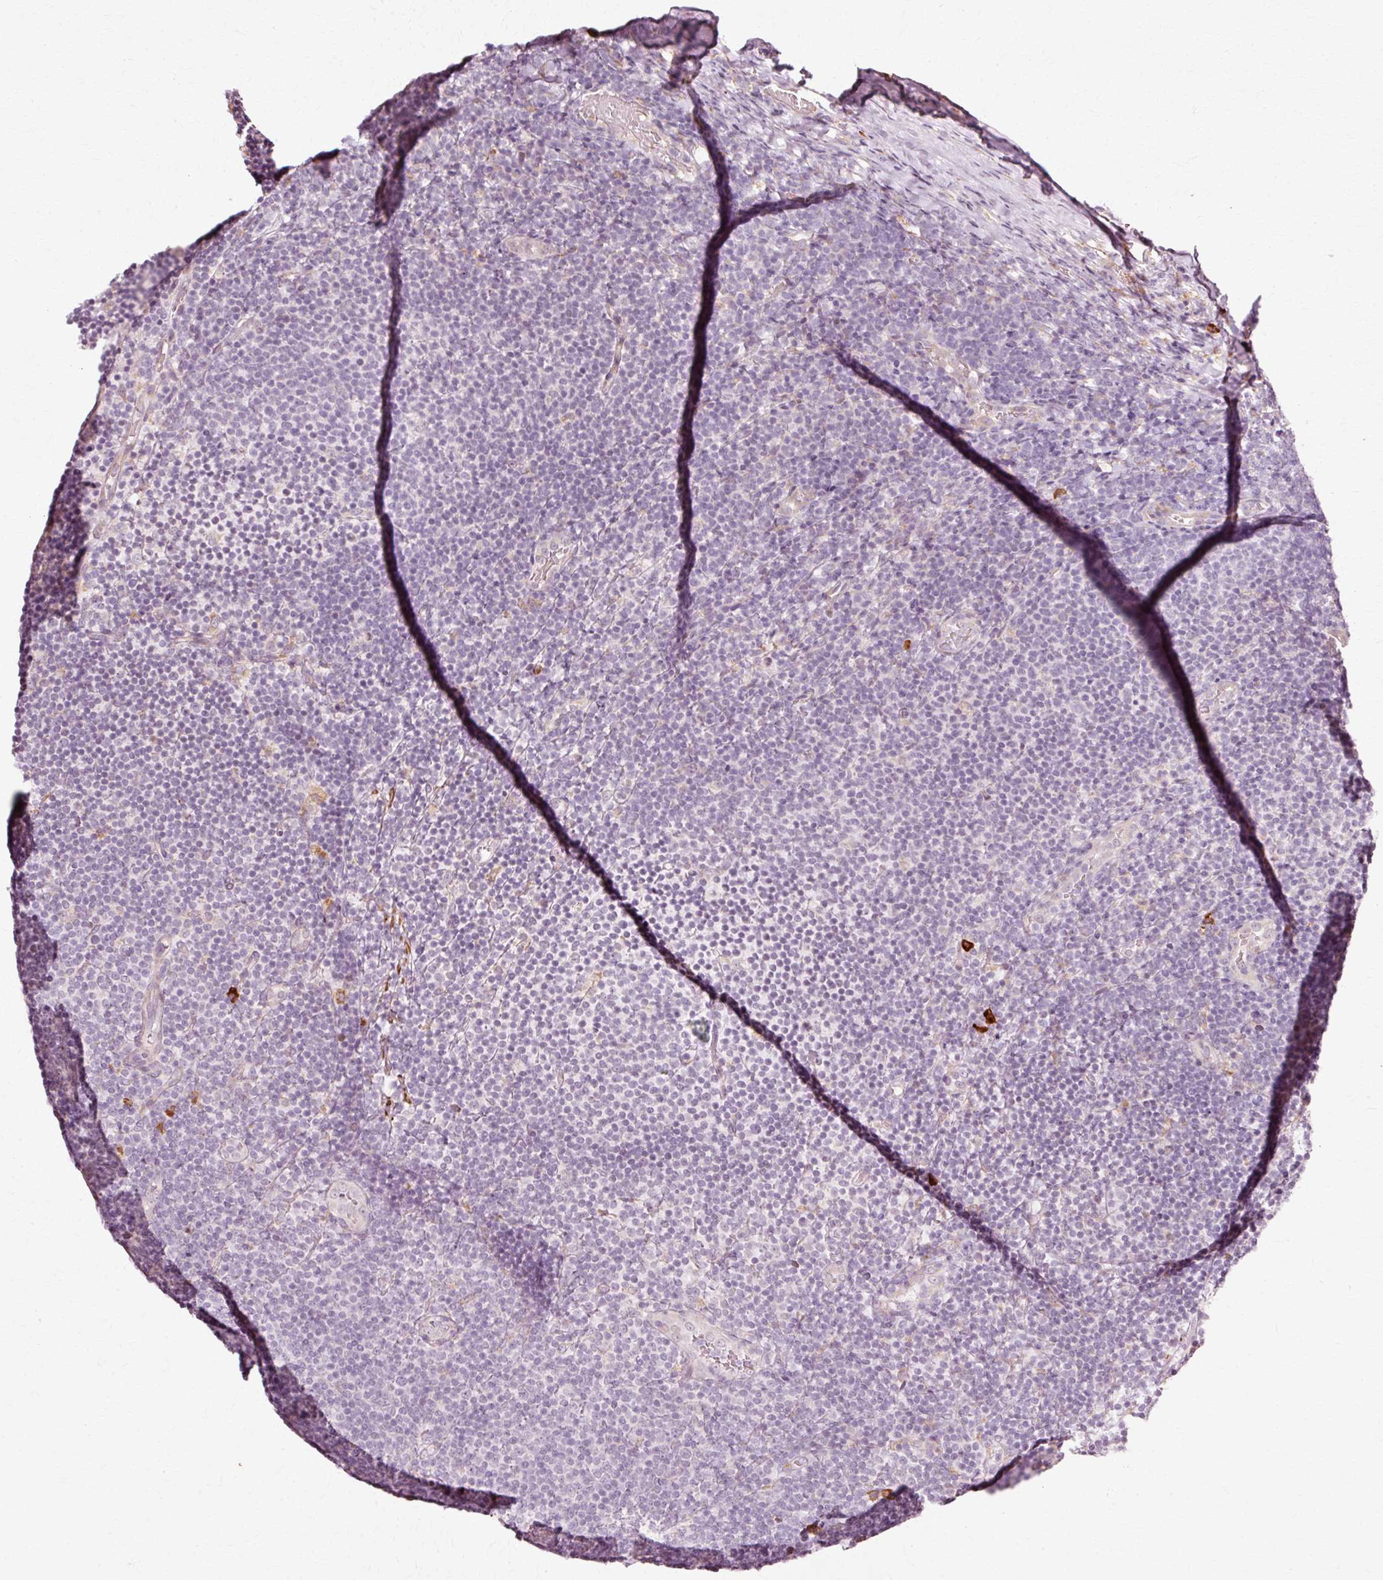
{"staining": {"intensity": "negative", "quantity": "none", "location": "none"}, "tissue": "lymphoma", "cell_type": "Tumor cells", "image_type": "cancer", "snomed": [{"axis": "morphology", "description": "Malignant lymphoma, non-Hodgkin's type, Low grade"}, {"axis": "topography", "description": "Lymph node"}], "caption": "A high-resolution photomicrograph shows immunohistochemistry (IHC) staining of low-grade malignant lymphoma, non-Hodgkin's type, which exhibits no significant positivity in tumor cells.", "gene": "RGPD5", "patient": {"sex": "male", "age": 66}}